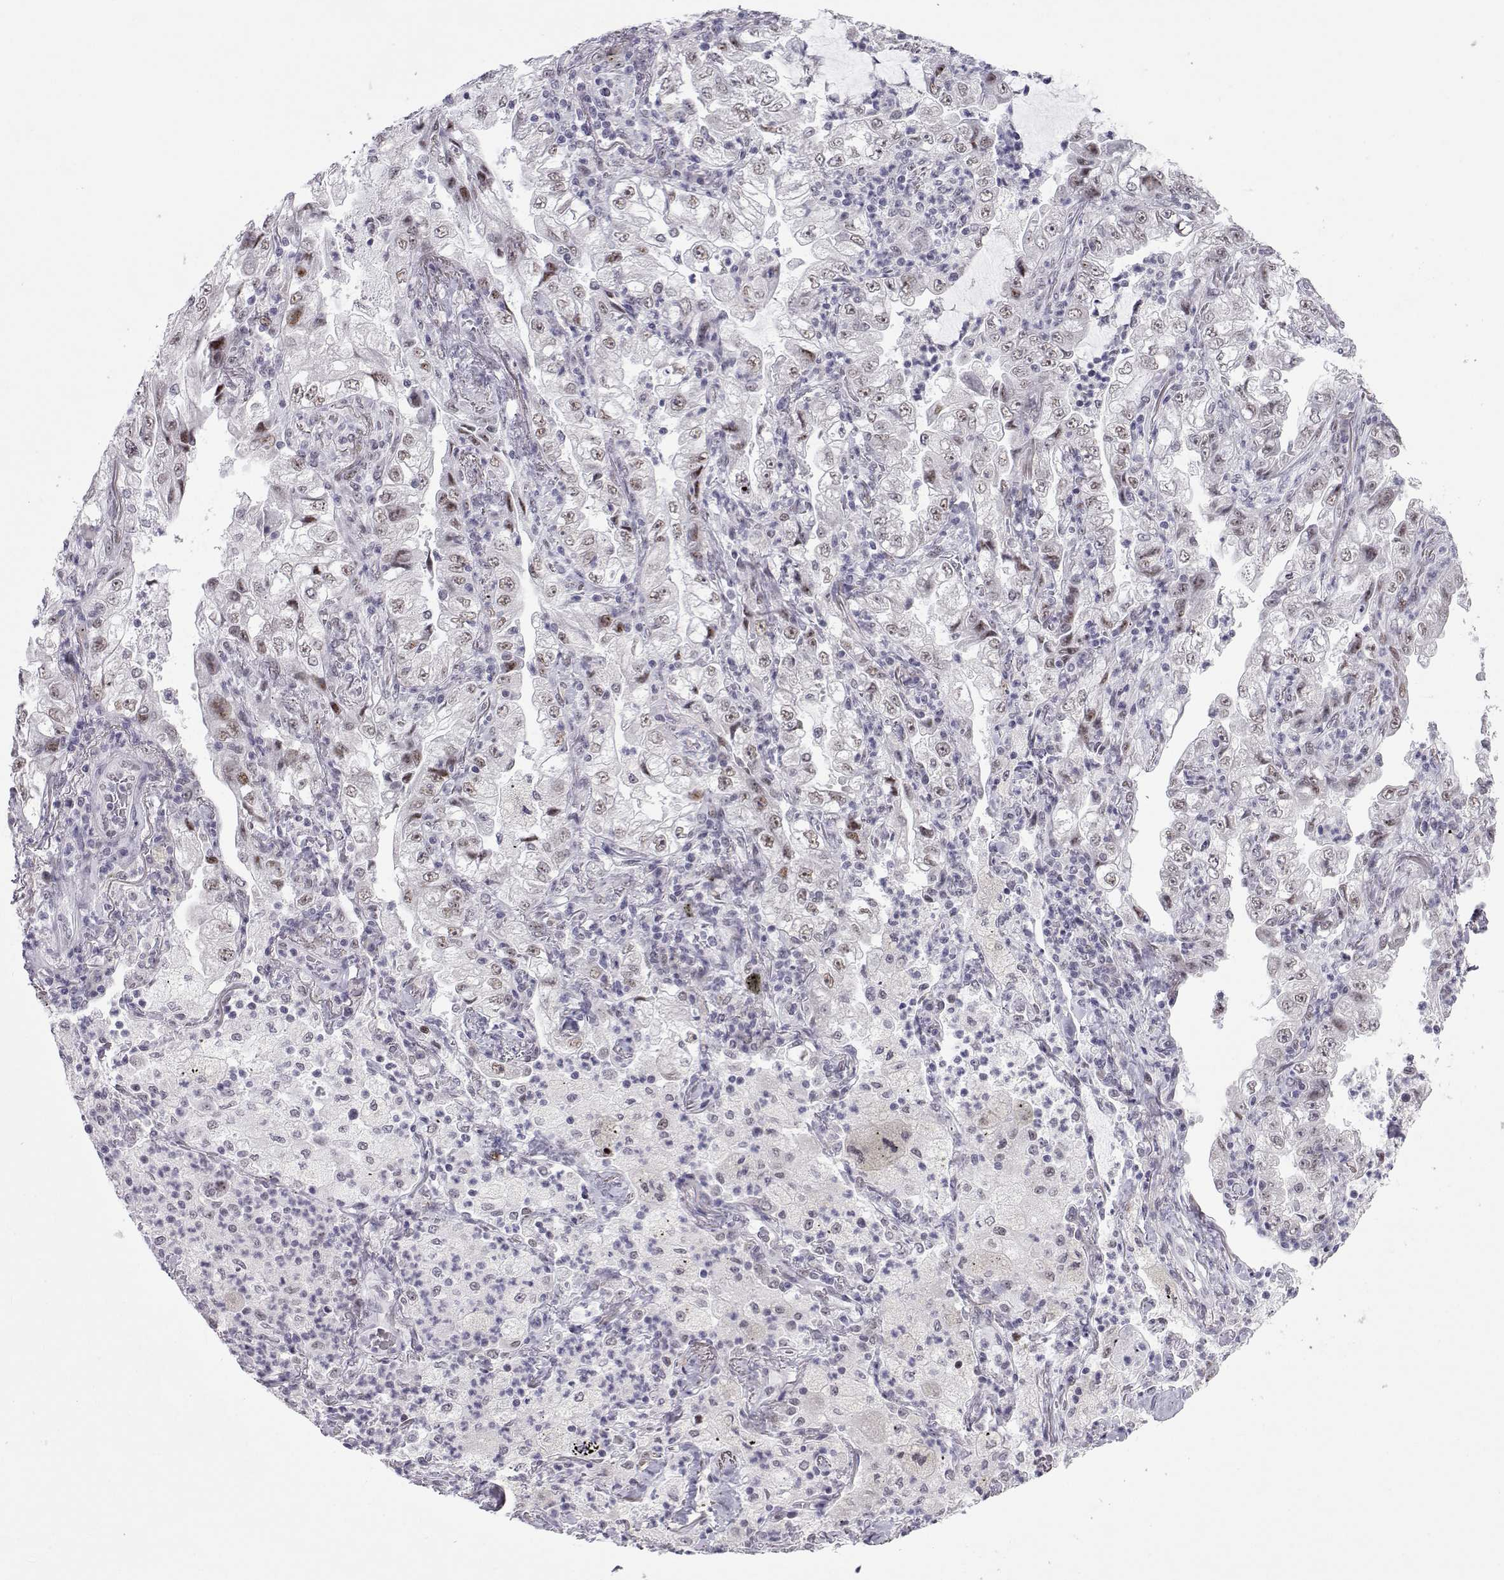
{"staining": {"intensity": "weak", "quantity": "25%-75%", "location": "nuclear"}, "tissue": "lung cancer", "cell_type": "Tumor cells", "image_type": "cancer", "snomed": [{"axis": "morphology", "description": "Adenocarcinoma, NOS"}, {"axis": "topography", "description": "Lung"}], "caption": "Approximately 25%-75% of tumor cells in lung adenocarcinoma display weak nuclear protein expression as visualized by brown immunohistochemical staining.", "gene": "SIX6", "patient": {"sex": "female", "age": 73}}